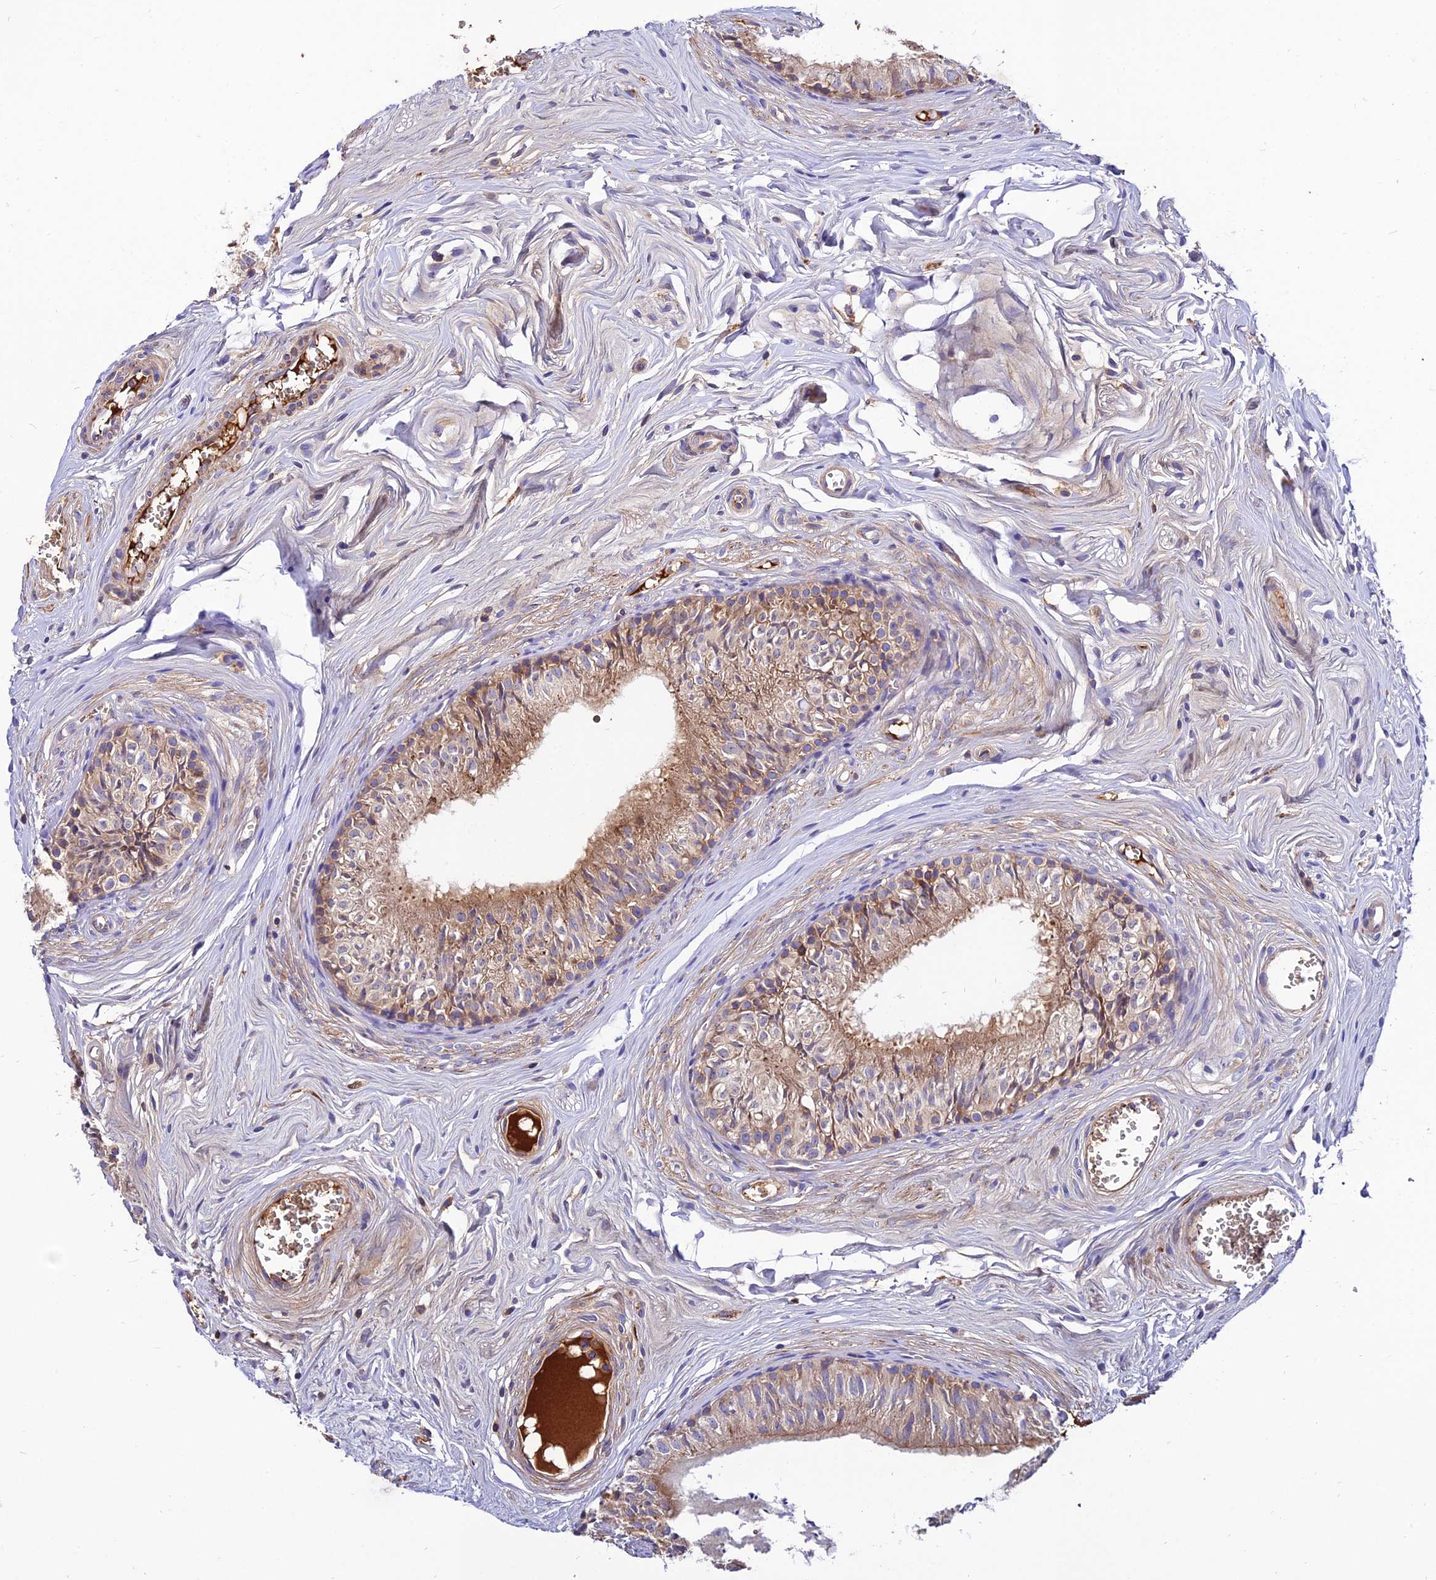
{"staining": {"intensity": "weak", "quantity": ">75%", "location": "cytoplasmic/membranous"}, "tissue": "epididymis", "cell_type": "Glandular cells", "image_type": "normal", "snomed": [{"axis": "morphology", "description": "Normal tissue, NOS"}, {"axis": "topography", "description": "Epididymis"}], "caption": "Epididymis stained for a protein reveals weak cytoplasmic/membranous positivity in glandular cells. The protein is shown in brown color, while the nuclei are stained blue.", "gene": "PYM1", "patient": {"sex": "male", "age": 36}}